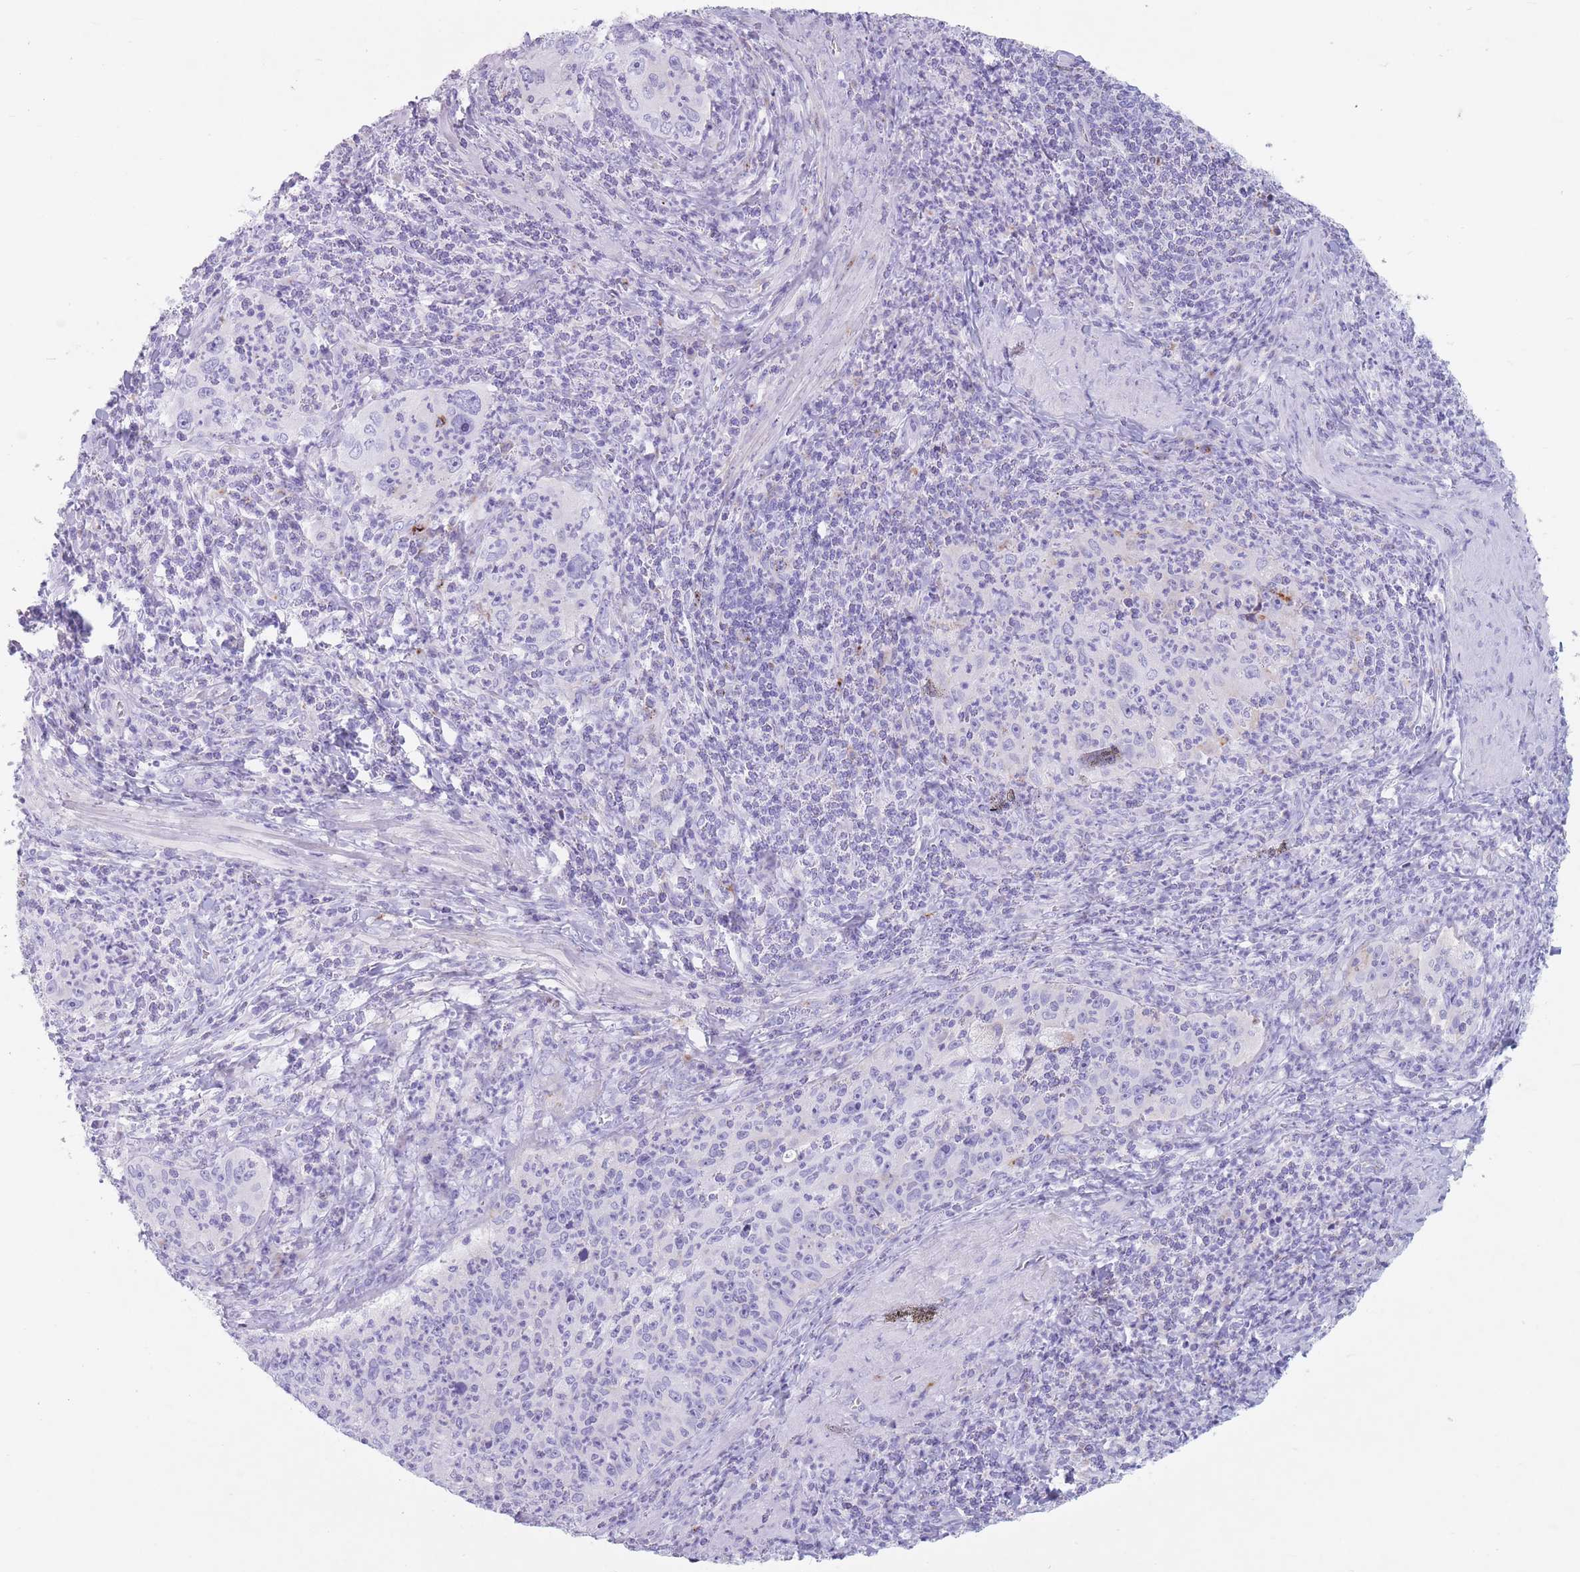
{"staining": {"intensity": "negative", "quantity": "none", "location": "none"}, "tissue": "cervical cancer", "cell_type": "Tumor cells", "image_type": "cancer", "snomed": [{"axis": "morphology", "description": "Squamous cell carcinoma, NOS"}, {"axis": "topography", "description": "Cervix"}], "caption": "A histopathology image of cervical cancer stained for a protein displays no brown staining in tumor cells.", "gene": "ST3GAL5", "patient": {"sex": "female", "age": 30}}